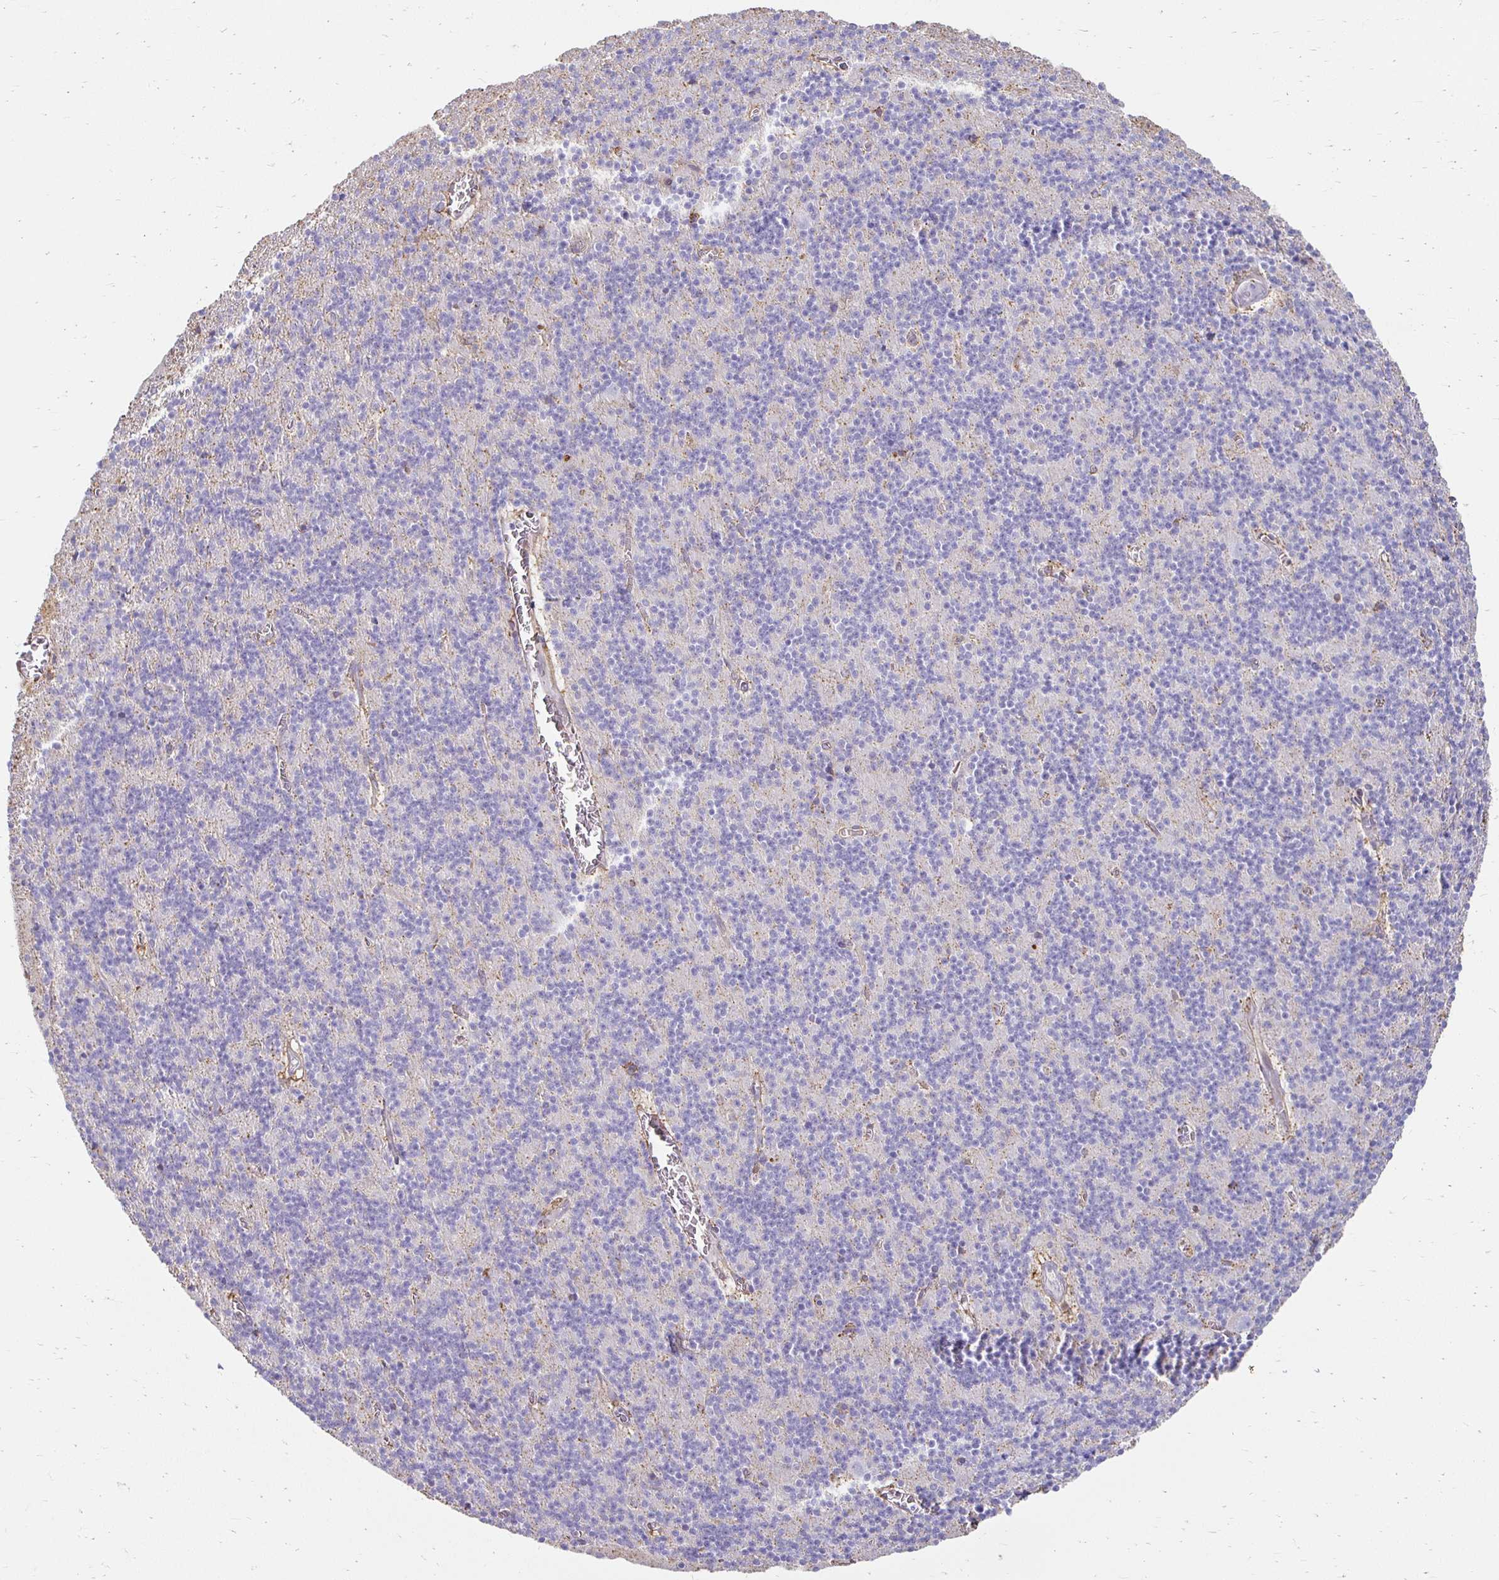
{"staining": {"intensity": "negative", "quantity": "none", "location": "none"}, "tissue": "cerebellum", "cell_type": "Cells in granular layer", "image_type": "normal", "snomed": [{"axis": "morphology", "description": "Normal tissue, NOS"}, {"axis": "topography", "description": "Cerebellum"}], "caption": "A photomicrograph of human cerebellum is negative for staining in cells in granular layer. (DAB immunohistochemistry (IHC), high magnification).", "gene": "TAS1R3", "patient": {"sex": "male", "age": 70}}